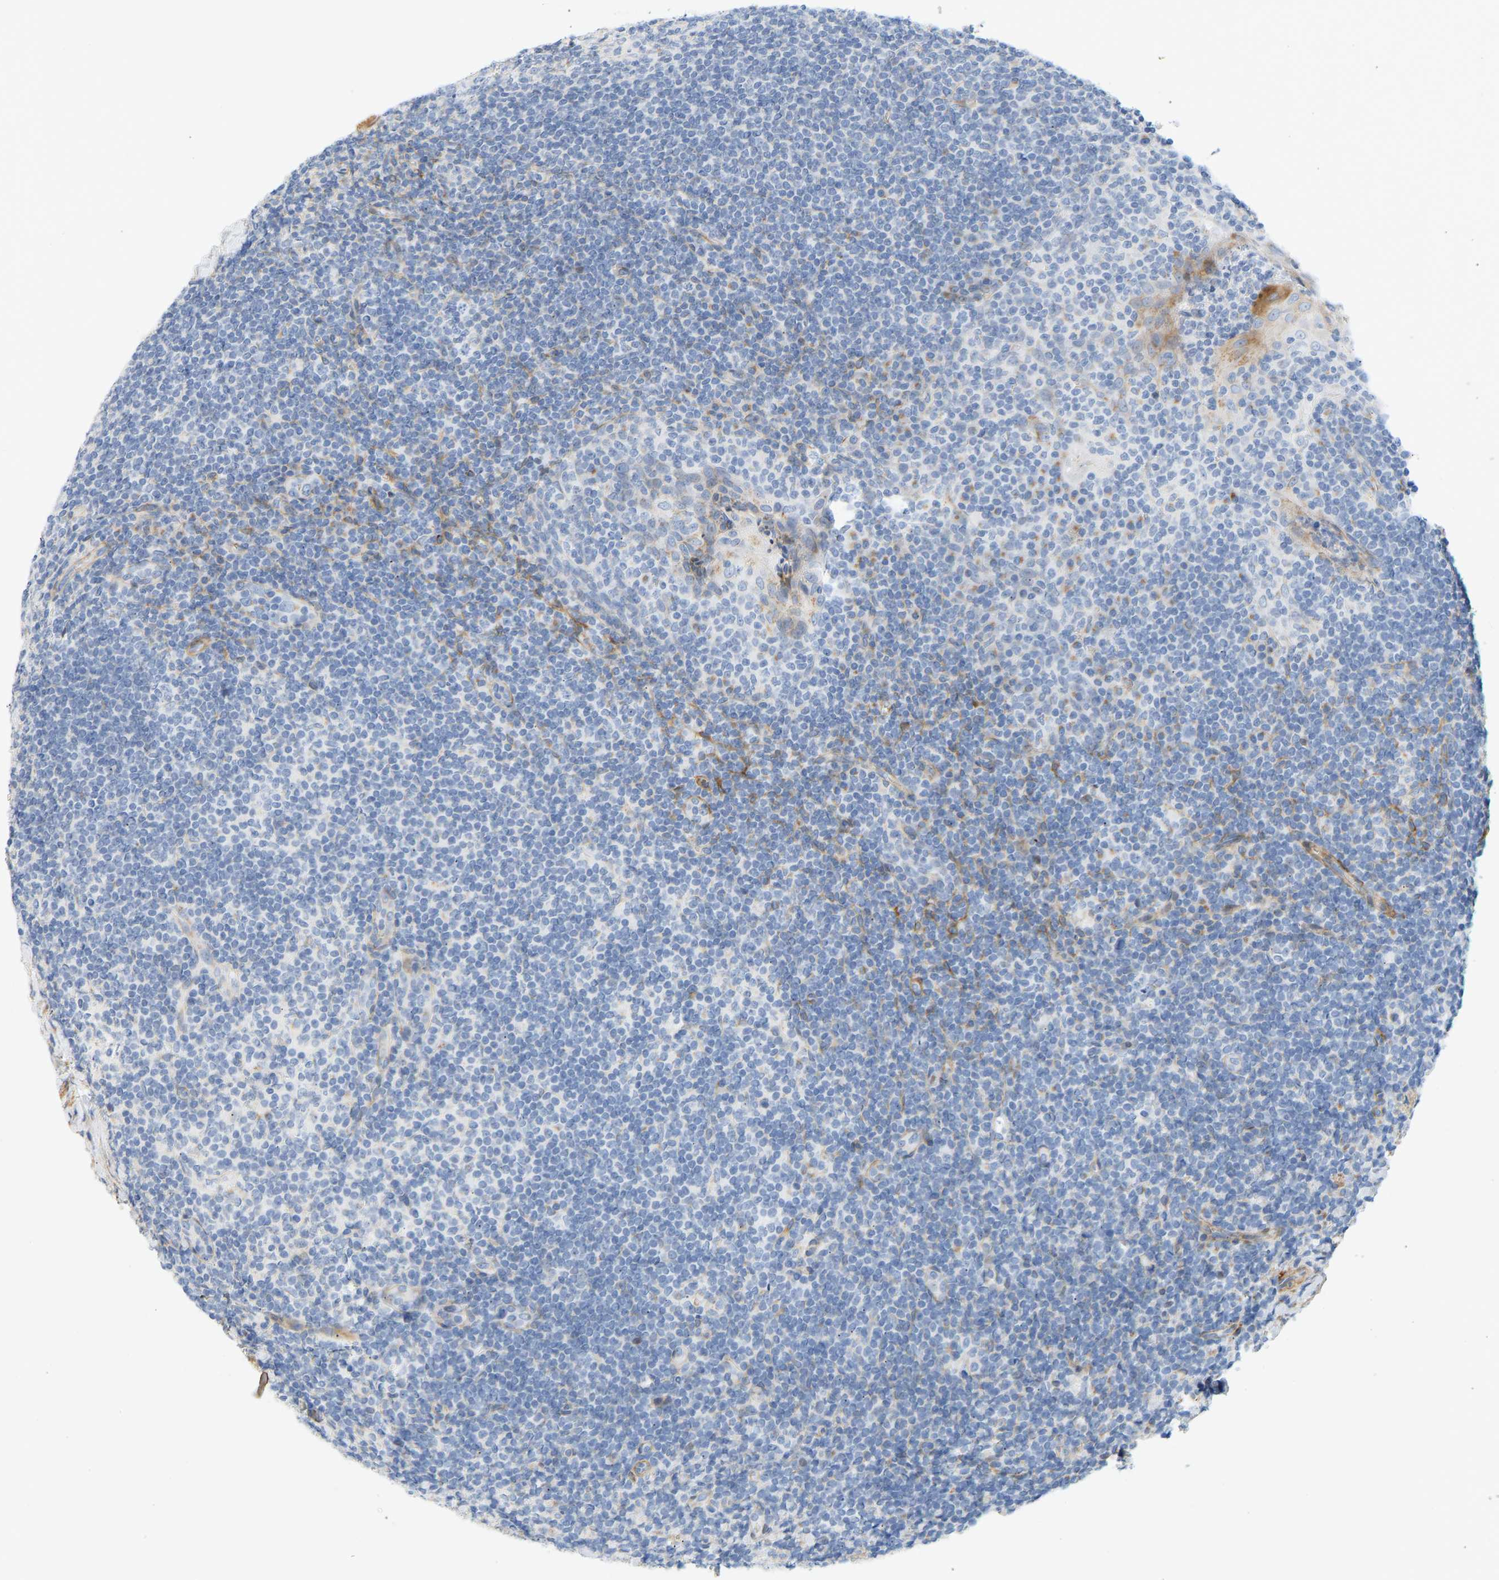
{"staining": {"intensity": "negative", "quantity": "none", "location": "none"}, "tissue": "tonsil", "cell_type": "Germinal center cells", "image_type": "normal", "snomed": [{"axis": "morphology", "description": "Normal tissue, NOS"}, {"axis": "topography", "description": "Tonsil"}], "caption": "DAB (3,3'-diaminobenzidine) immunohistochemical staining of unremarkable tonsil exhibits no significant expression in germinal center cells.", "gene": "SLC30A7", "patient": {"sex": "male", "age": 37}}